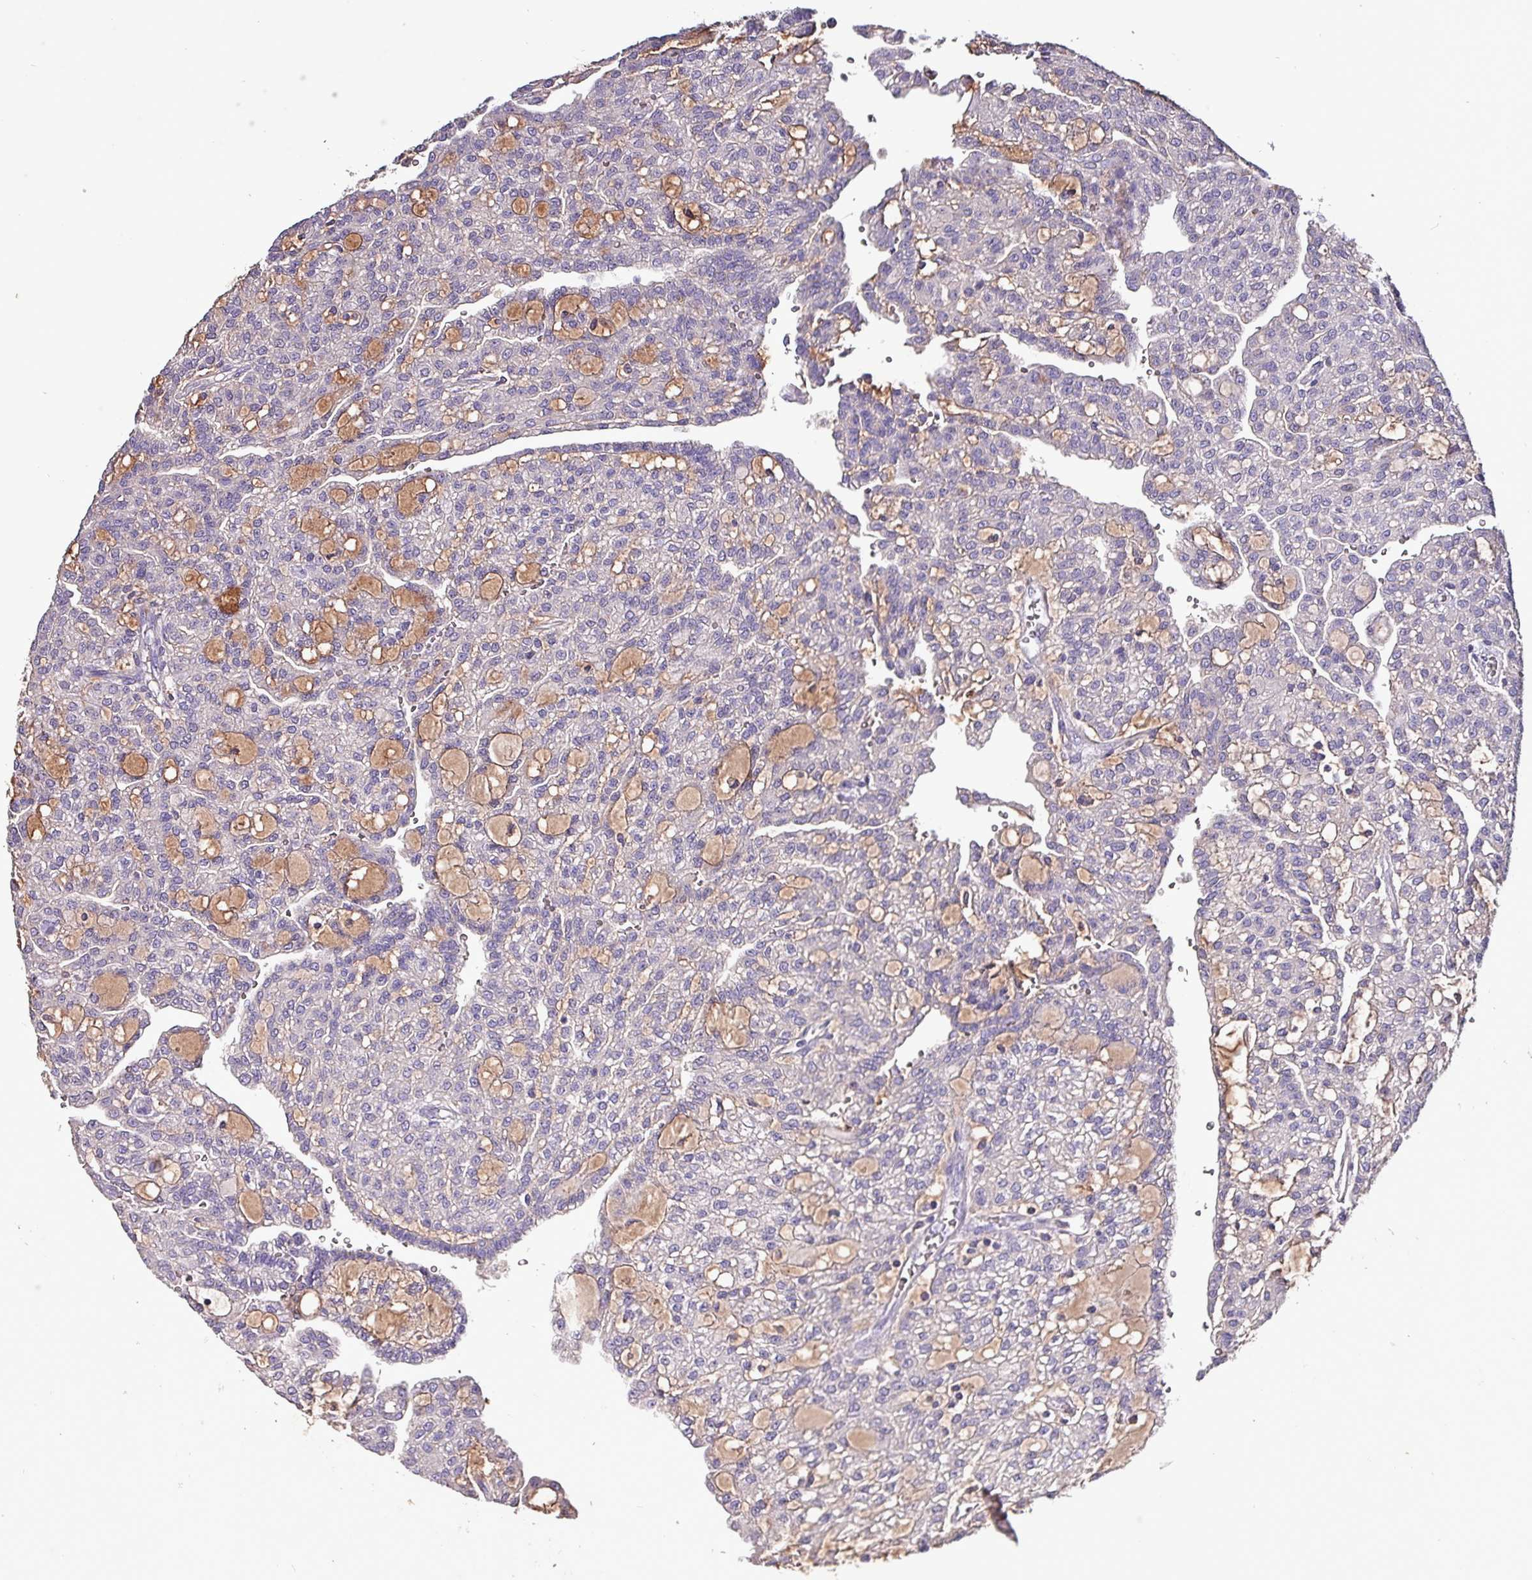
{"staining": {"intensity": "negative", "quantity": "none", "location": "none"}, "tissue": "renal cancer", "cell_type": "Tumor cells", "image_type": "cancer", "snomed": [{"axis": "morphology", "description": "Adenocarcinoma, NOS"}, {"axis": "topography", "description": "Kidney"}], "caption": "Micrograph shows no protein expression in tumor cells of renal cancer (adenocarcinoma) tissue. (Brightfield microscopy of DAB immunohistochemistry at high magnification).", "gene": "HTRA4", "patient": {"sex": "male", "age": 63}}